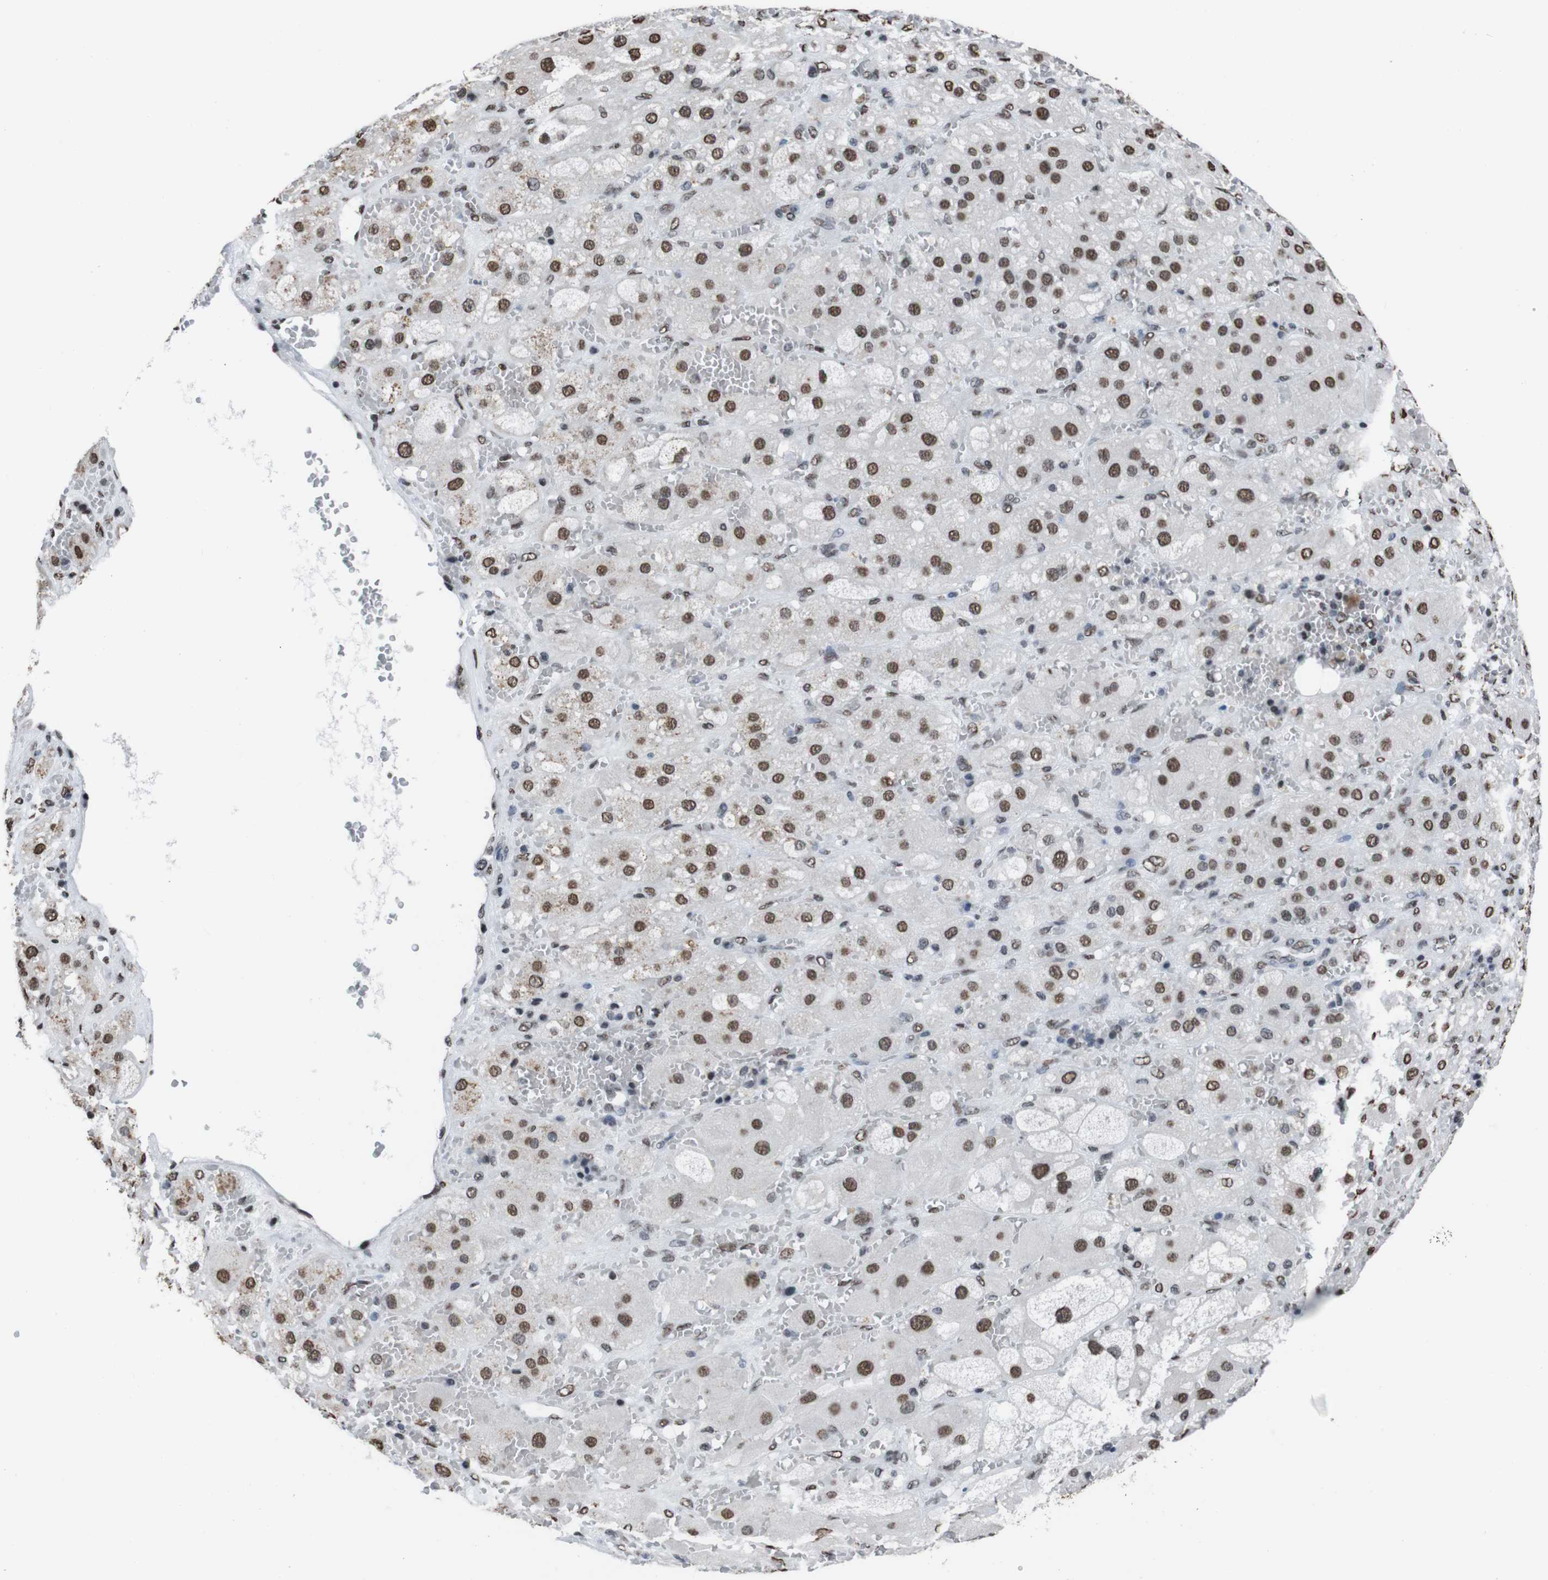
{"staining": {"intensity": "moderate", "quantity": ">75%", "location": "nuclear"}, "tissue": "adrenal gland", "cell_type": "Glandular cells", "image_type": "normal", "snomed": [{"axis": "morphology", "description": "Normal tissue, NOS"}, {"axis": "topography", "description": "Adrenal gland"}], "caption": "Immunohistochemistry (IHC) (DAB) staining of normal adrenal gland displays moderate nuclear protein expression in approximately >75% of glandular cells.", "gene": "PIP4P2", "patient": {"sex": "female", "age": 47}}